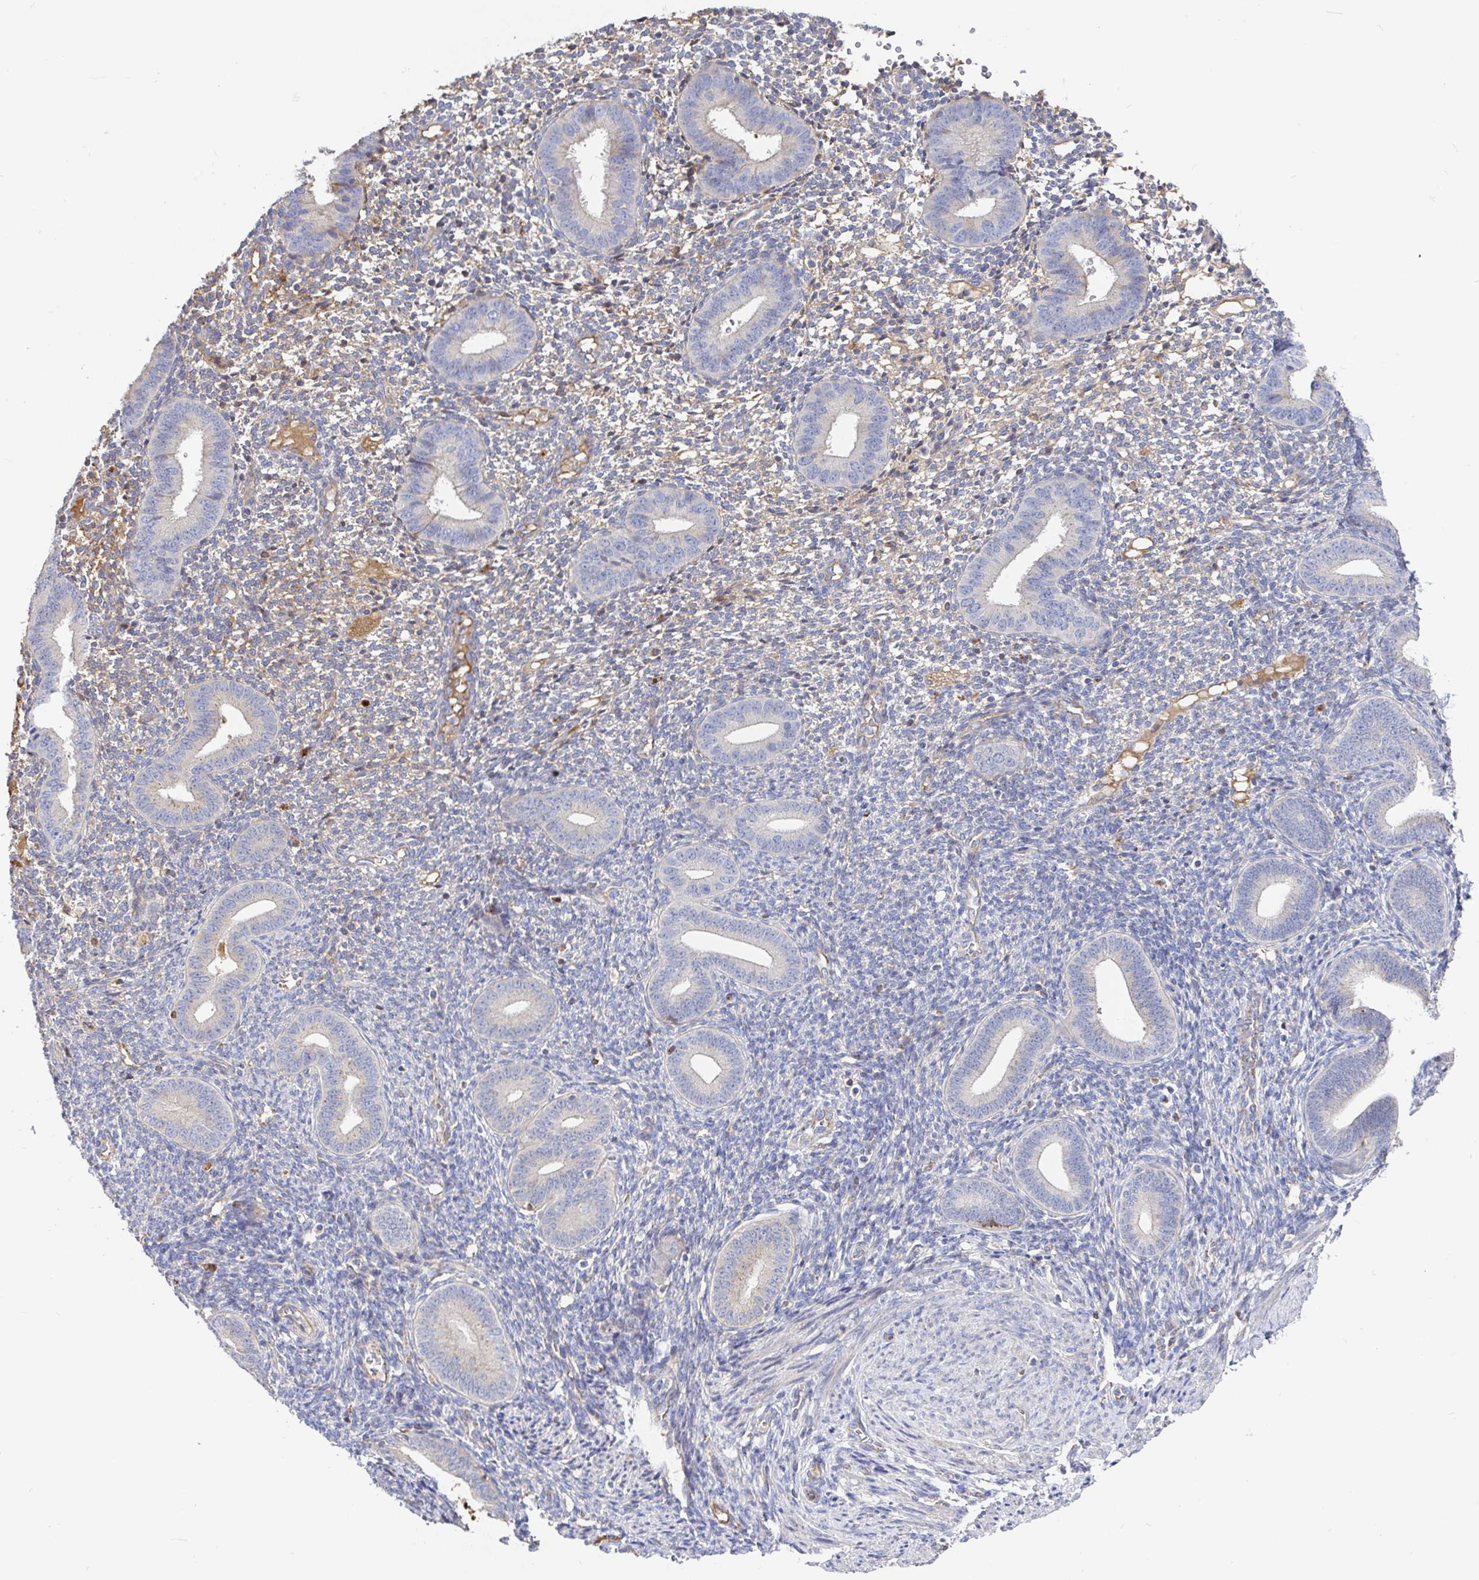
{"staining": {"intensity": "negative", "quantity": "none", "location": "none"}, "tissue": "endometrium", "cell_type": "Cells in endometrial stroma", "image_type": "normal", "snomed": [{"axis": "morphology", "description": "Normal tissue, NOS"}, {"axis": "topography", "description": "Endometrium"}], "caption": "Endometrium was stained to show a protein in brown. There is no significant staining in cells in endometrial stroma. (DAB (3,3'-diaminobenzidine) immunohistochemistry, high magnification).", "gene": "IRAK2", "patient": {"sex": "female", "age": 40}}